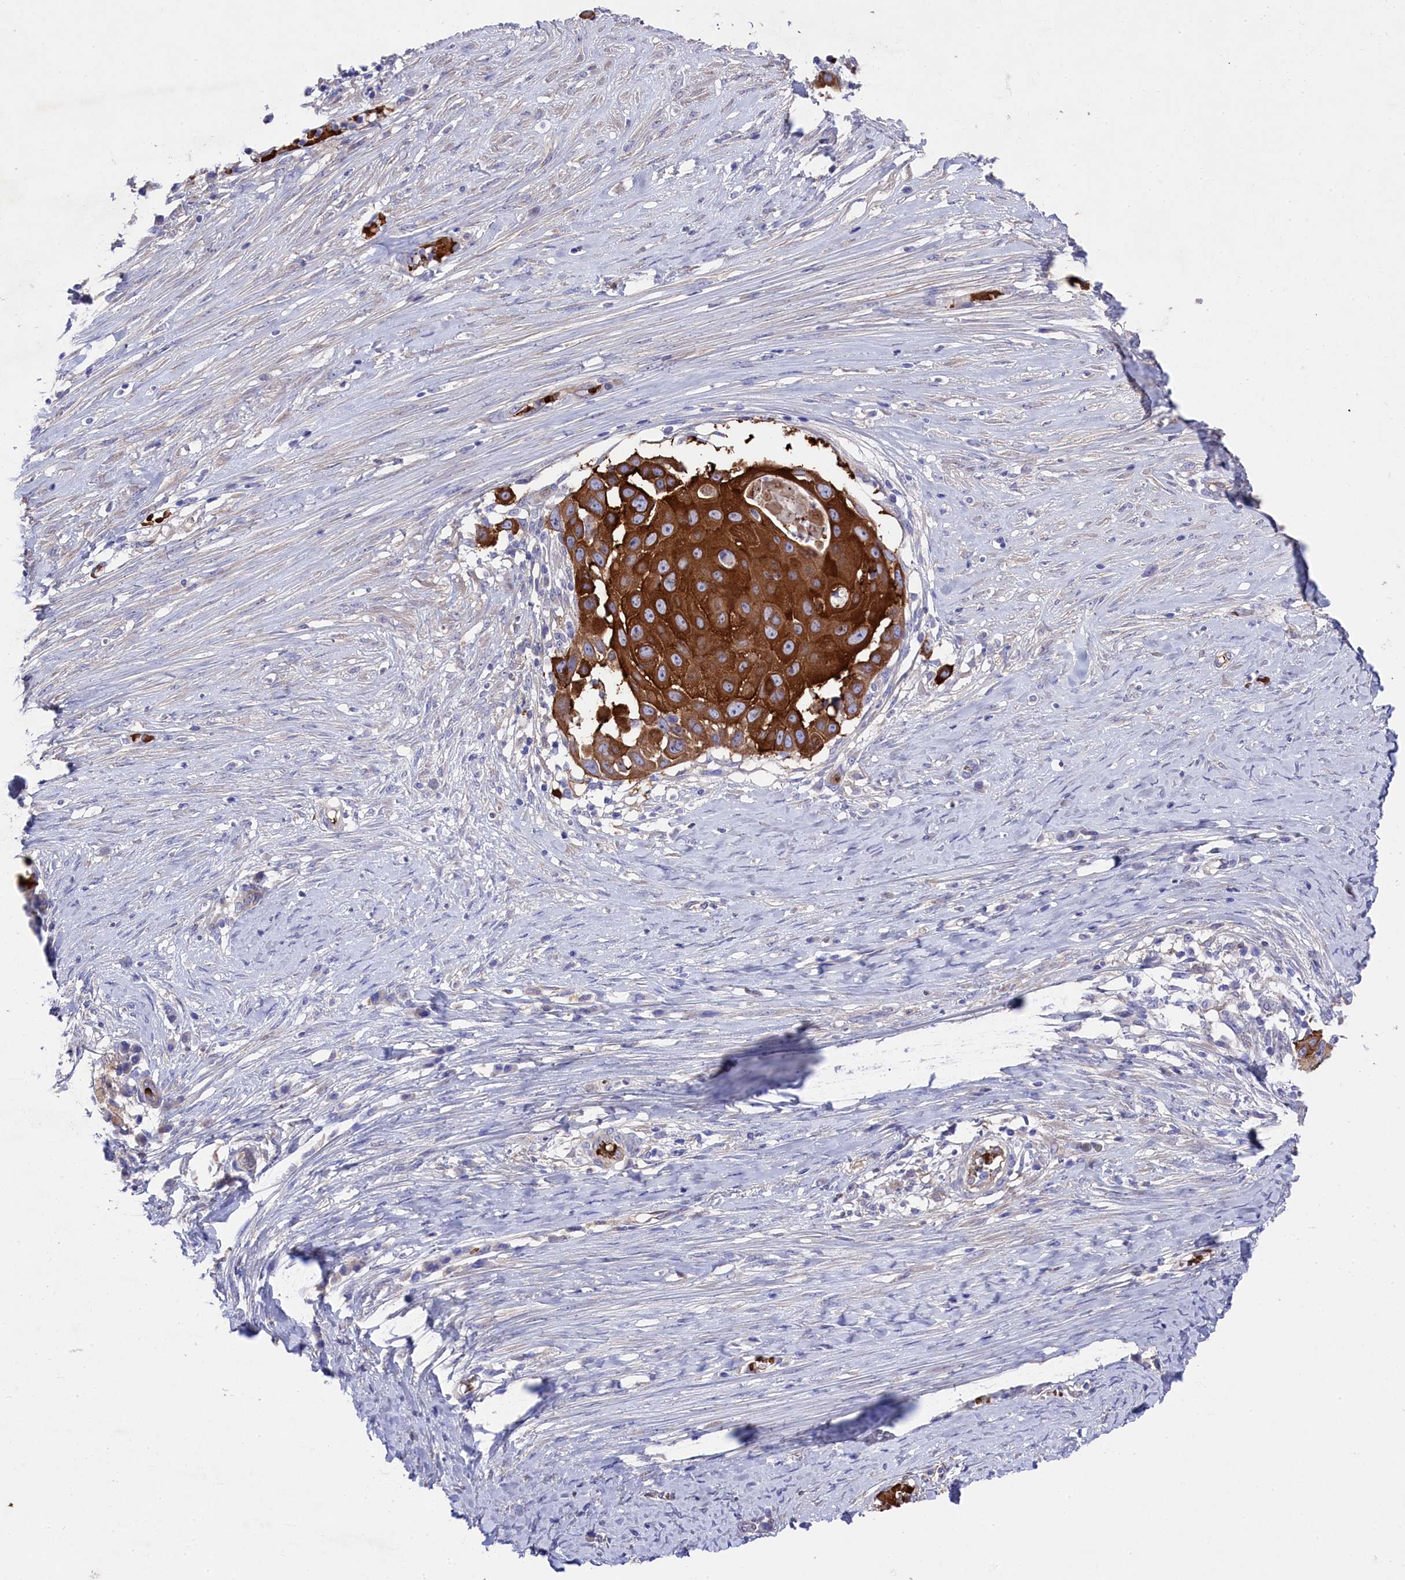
{"staining": {"intensity": "strong", "quantity": ">75%", "location": "cytoplasmic/membranous"}, "tissue": "skin cancer", "cell_type": "Tumor cells", "image_type": "cancer", "snomed": [{"axis": "morphology", "description": "Squamous cell carcinoma, NOS"}, {"axis": "topography", "description": "Skin"}], "caption": "Protein expression analysis of squamous cell carcinoma (skin) displays strong cytoplasmic/membranous positivity in approximately >75% of tumor cells.", "gene": "LHFPL4", "patient": {"sex": "female", "age": 44}}